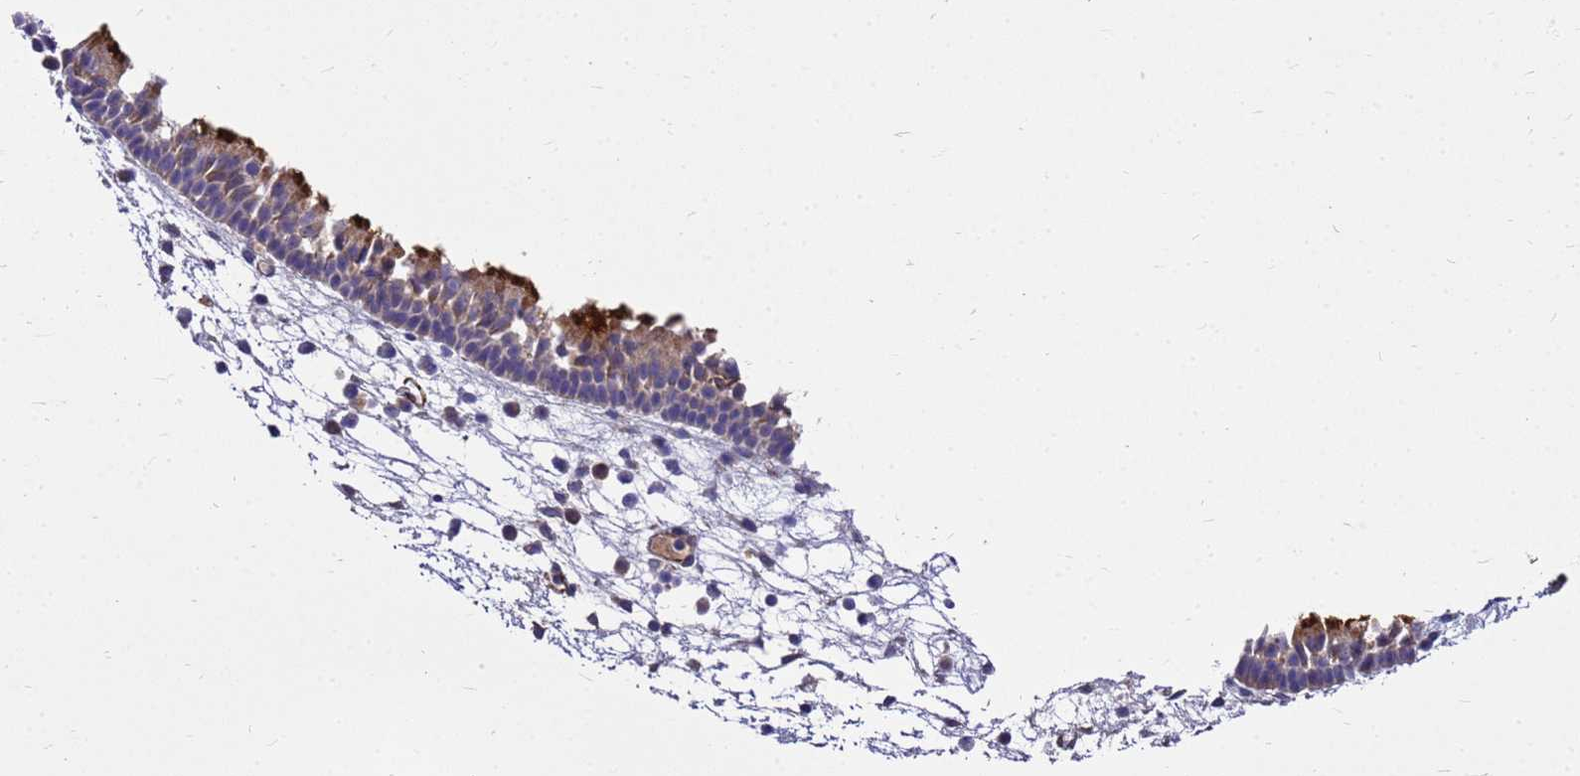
{"staining": {"intensity": "moderate", "quantity": "25%-75%", "location": "cytoplasmic/membranous"}, "tissue": "nasopharynx", "cell_type": "Respiratory epithelial cells", "image_type": "normal", "snomed": [{"axis": "morphology", "description": "Normal tissue, NOS"}, {"axis": "morphology", "description": "Inflammation, NOS"}, {"axis": "morphology", "description": "Malignant melanoma, Metastatic site"}, {"axis": "topography", "description": "Nasopharynx"}], "caption": "Protein expression analysis of normal nasopharynx demonstrates moderate cytoplasmic/membranous staining in approximately 25%-75% of respiratory epithelial cells.", "gene": "POP7", "patient": {"sex": "male", "age": 70}}